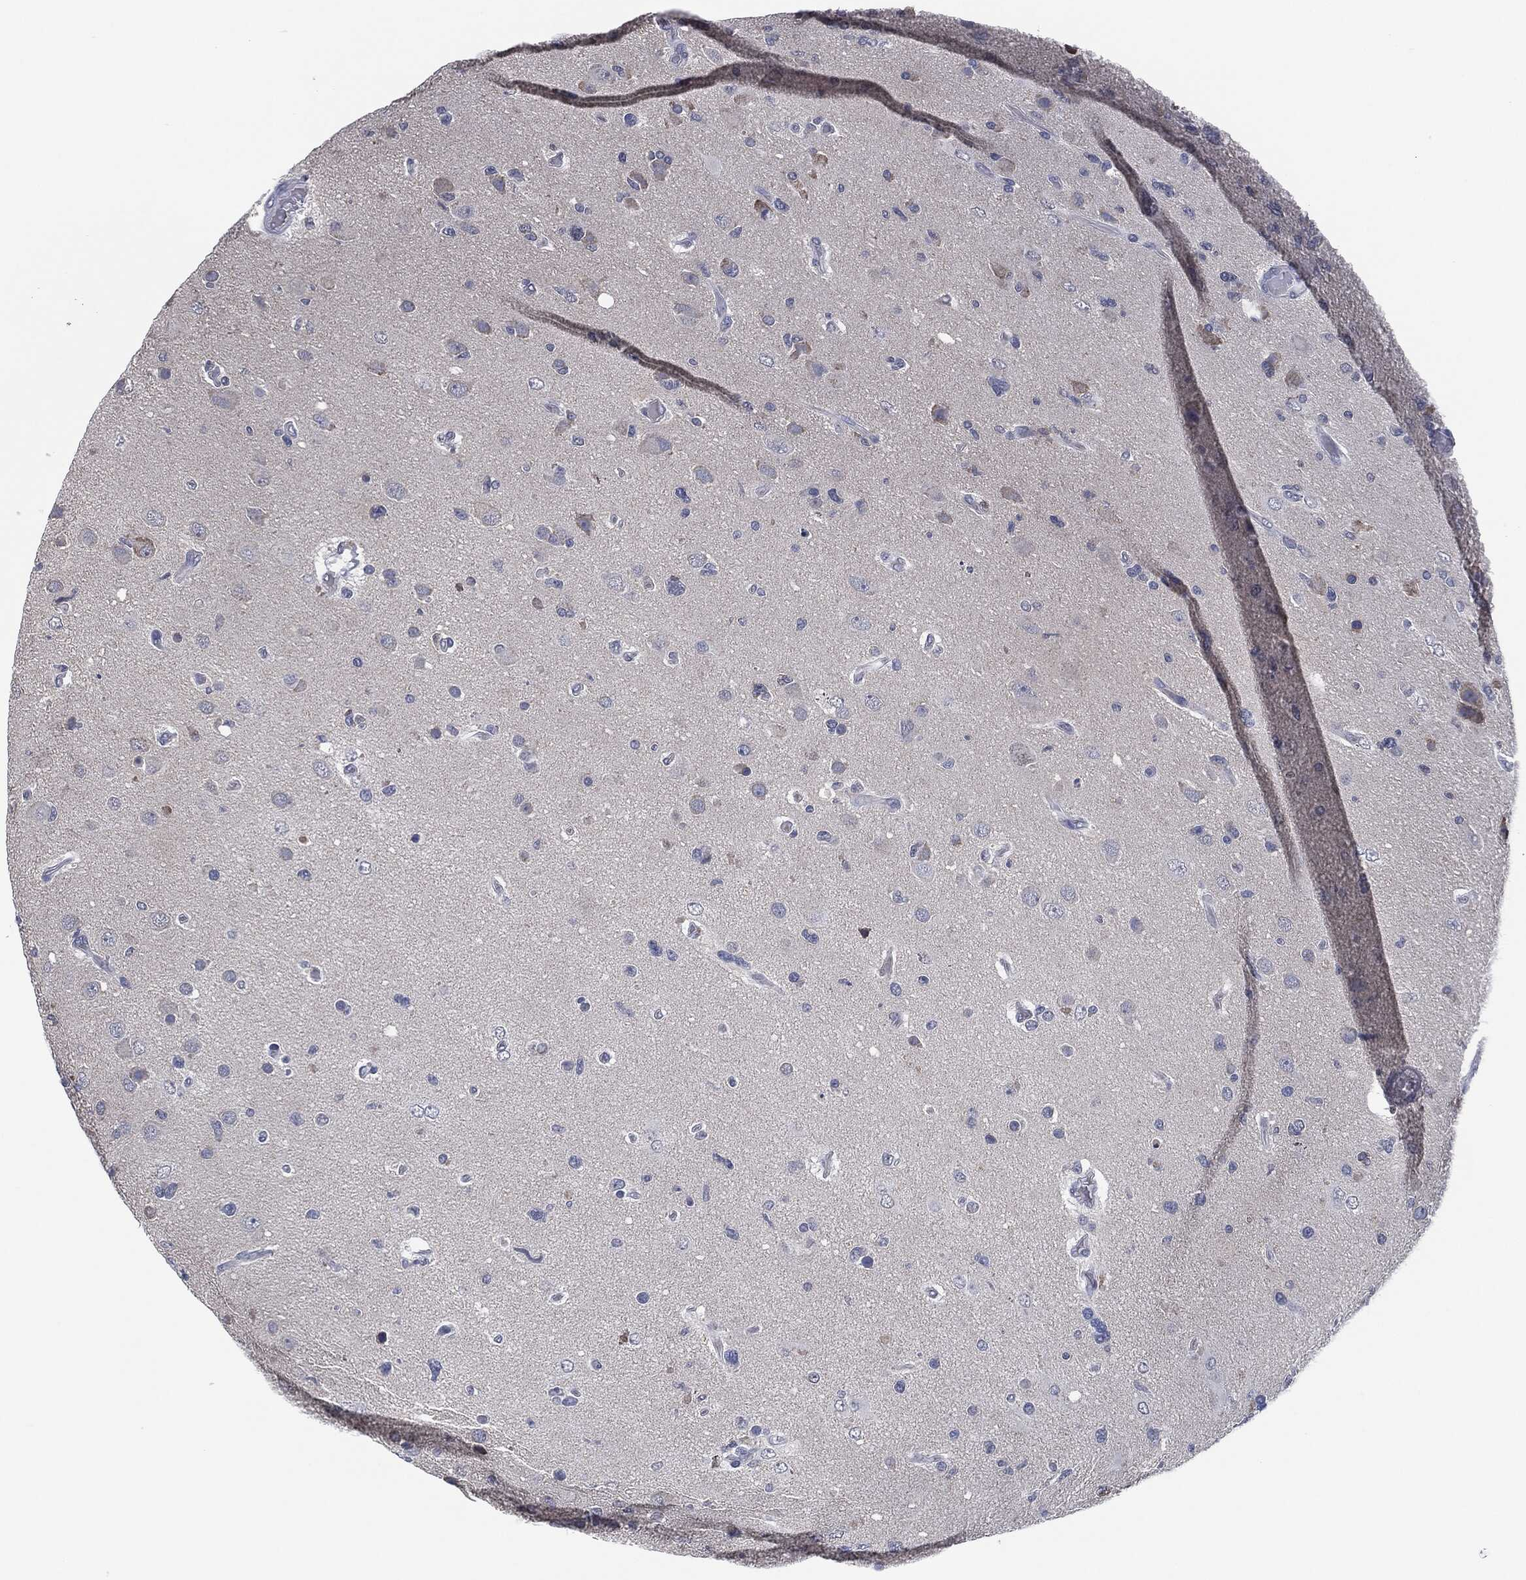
{"staining": {"intensity": "negative", "quantity": "none", "location": "none"}, "tissue": "glioma", "cell_type": "Tumor cells", "image_type": "cancer", "snomed": [{"axis": "morphology", "description": "Glioma, malignant, High grade"}, {"axis": "topography", "description": "Cerebral cortex"}], "caption": "This is an IHC histopathology image of human glioma. There is no positivity in tumor cells.", "gene": "IL2RG", "patient": {"sex": "male", "age": 70}}